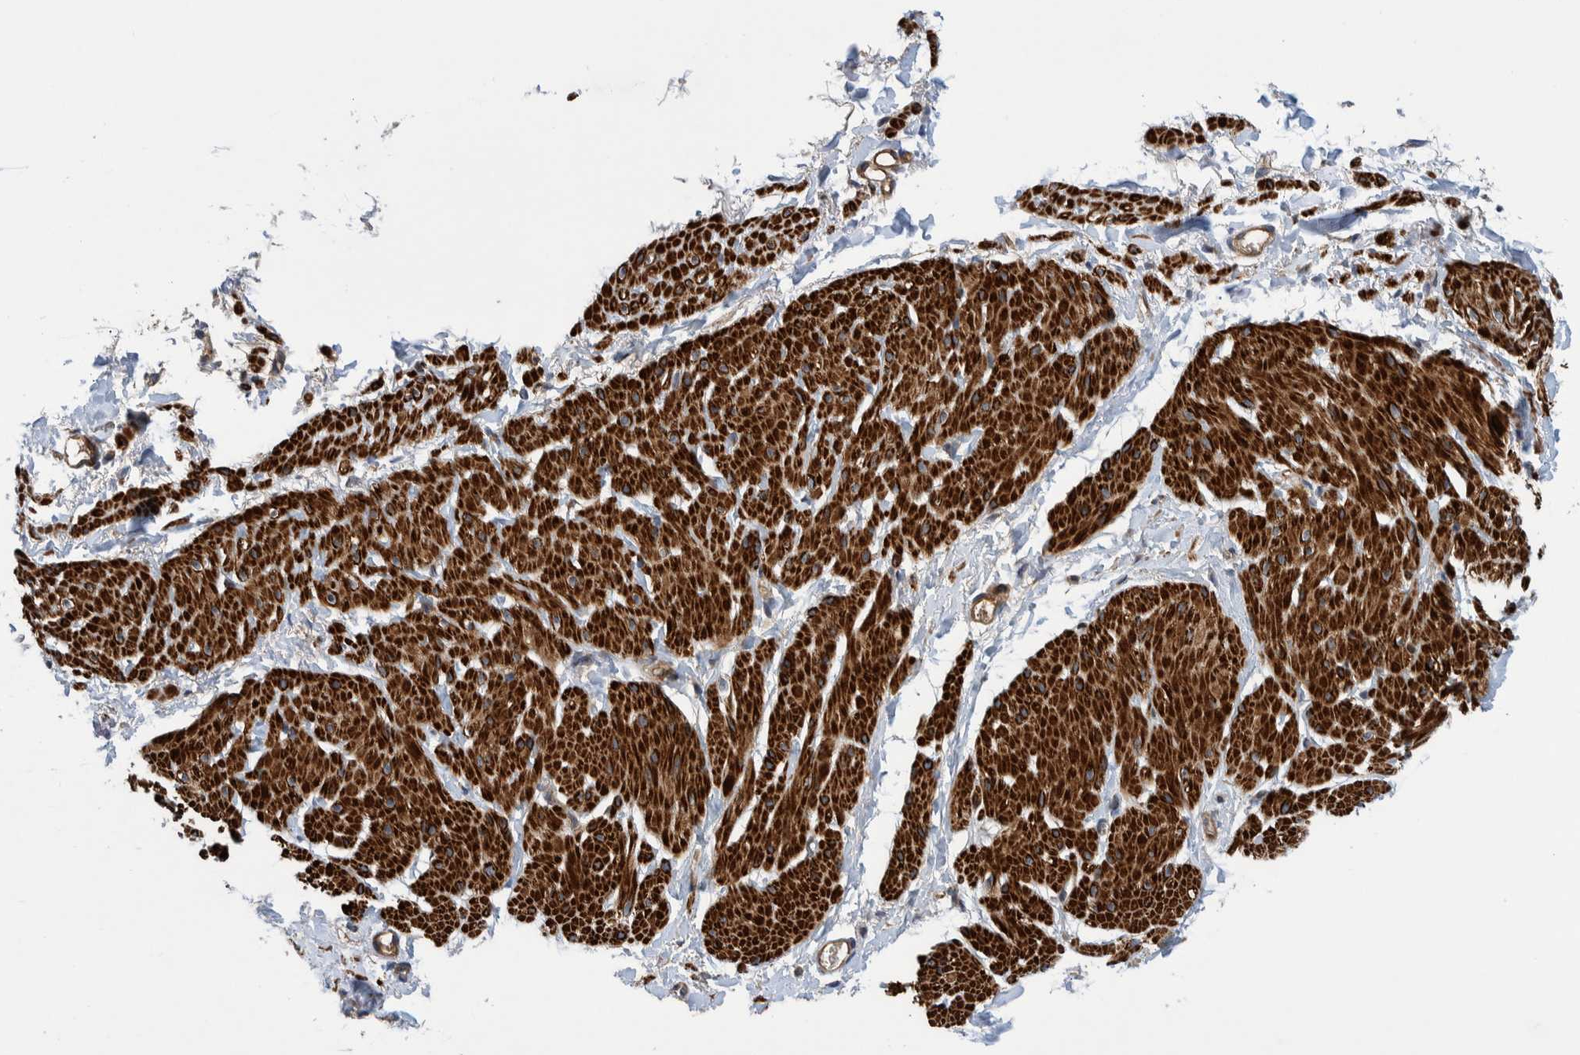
{"staining": {"intensity": "strong", "quantity": ">75%", "location": "cytoplasmic/membranous"}, "tissue": "smooth muscle", "cell_type": "Smooth muscle cells", "image_type": "normal", "snomed": [{"axis": "morphology", "description": "Normal tissue, NOS"}, {"axis": "topography", "description": "Smooth muscle"}], "caption": "Immunohistochemical staining of benign human smooth muscle shows high levels of strong cytoplasmic/membranous staining in about >75% of smooth muscle cells. (DAB (3,3'-diaminobenzidine) IHC, brown staining for protein, blue staining for nuclei).", "gene": "GRPEL2", "patient": {"sex": "male", "age": 16}}